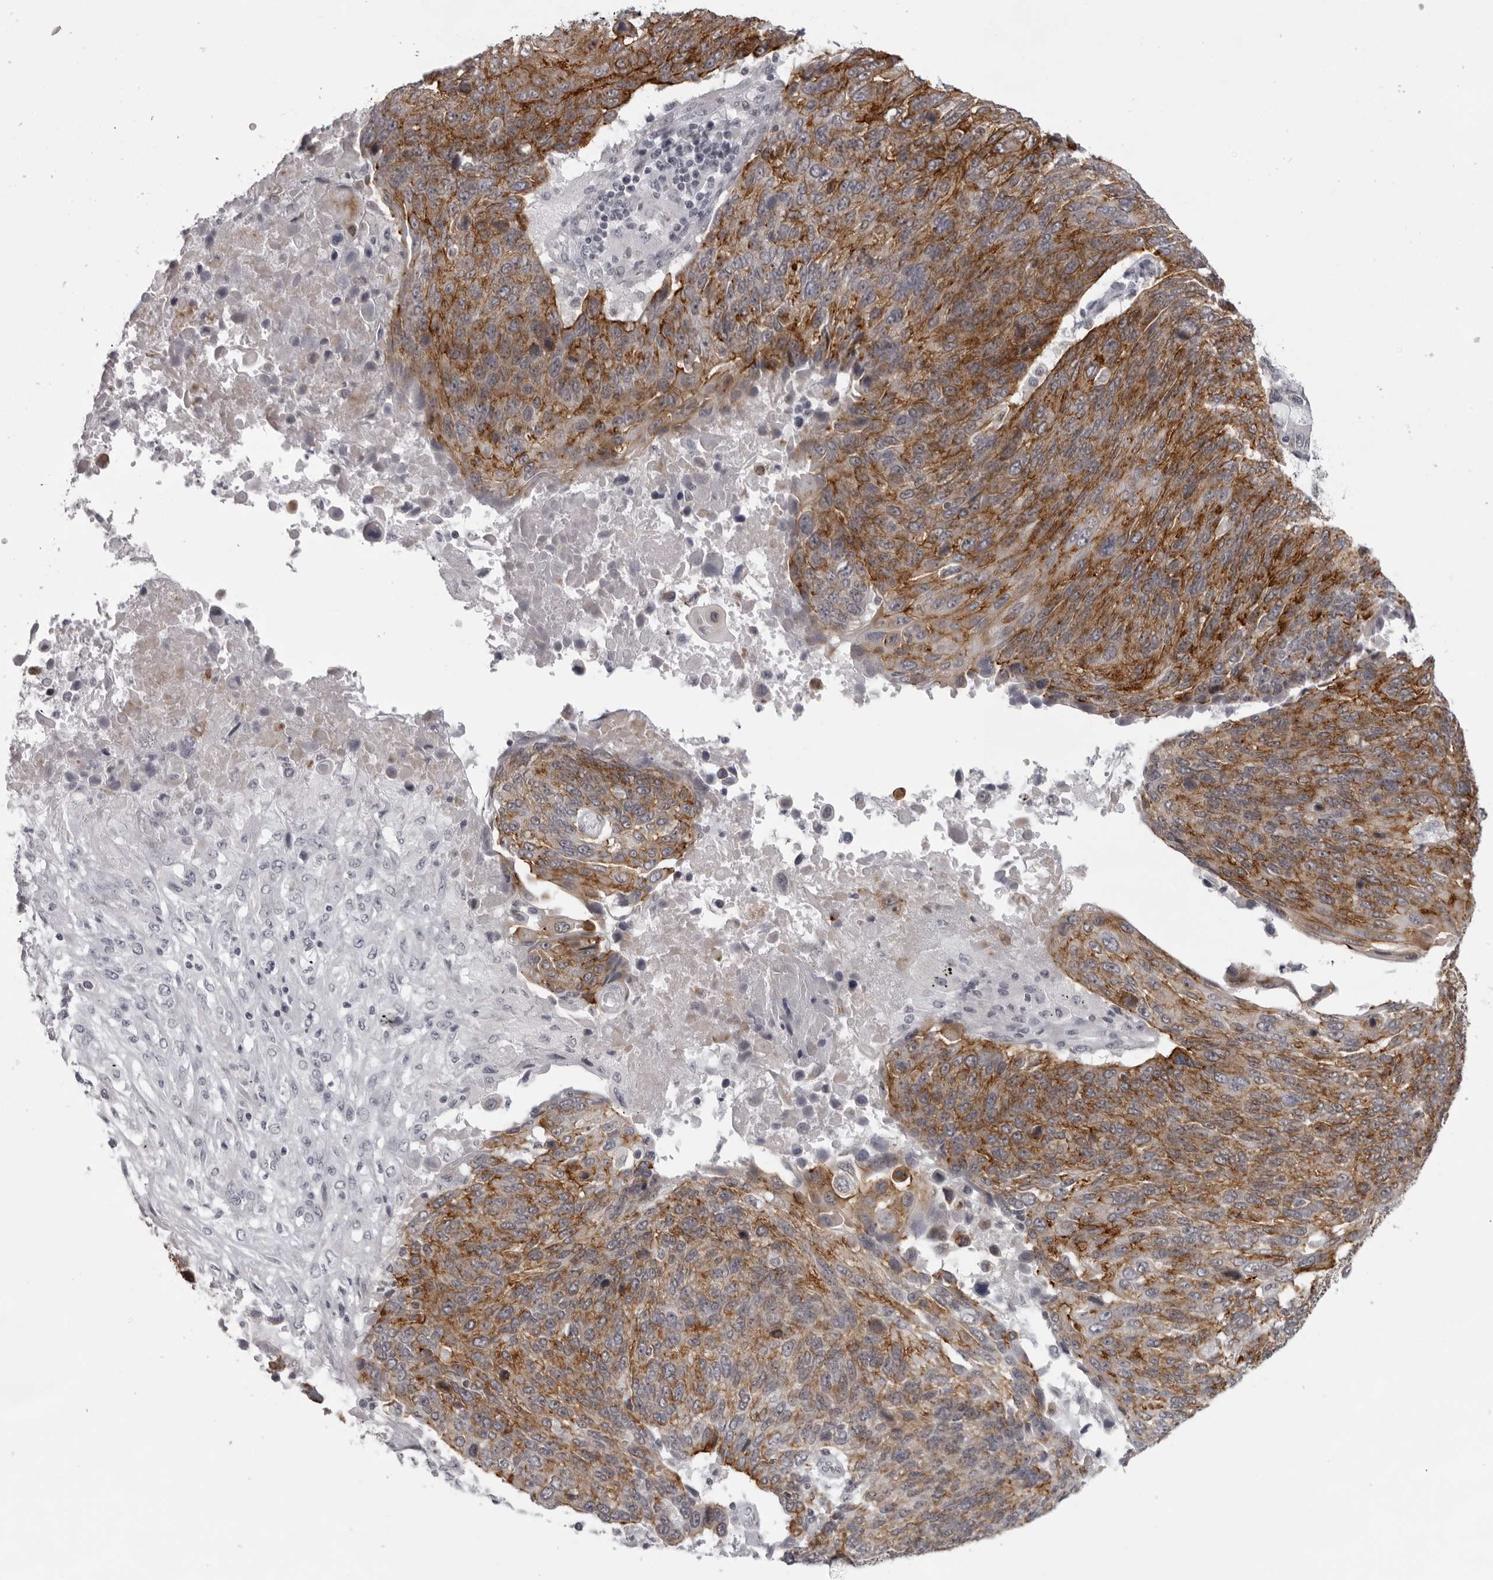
{"staining": {"intensity": "moderate", "quantity": ">75%", "location": "cytoplasmic/membranous"}, "tissue": "lung cancer", "cell_type": "Tumor cells", "image_type": "cancer", "snomed": [{"axis": "morphology", "description": "Squamous cell carcinoma, NOS"}, {"axis": "topography", "description": "Lung"}], "caption": "Immunohistochemical staining of human lung cancer demonstrates medium levels of moderate cytoplasmic/membranous staining in about >75% of tumor cells. (DAB IHC with brightfield microscopy, high magnification).", "gene": "NUDT18", "patient": {"sex": "male", "age": 66}}